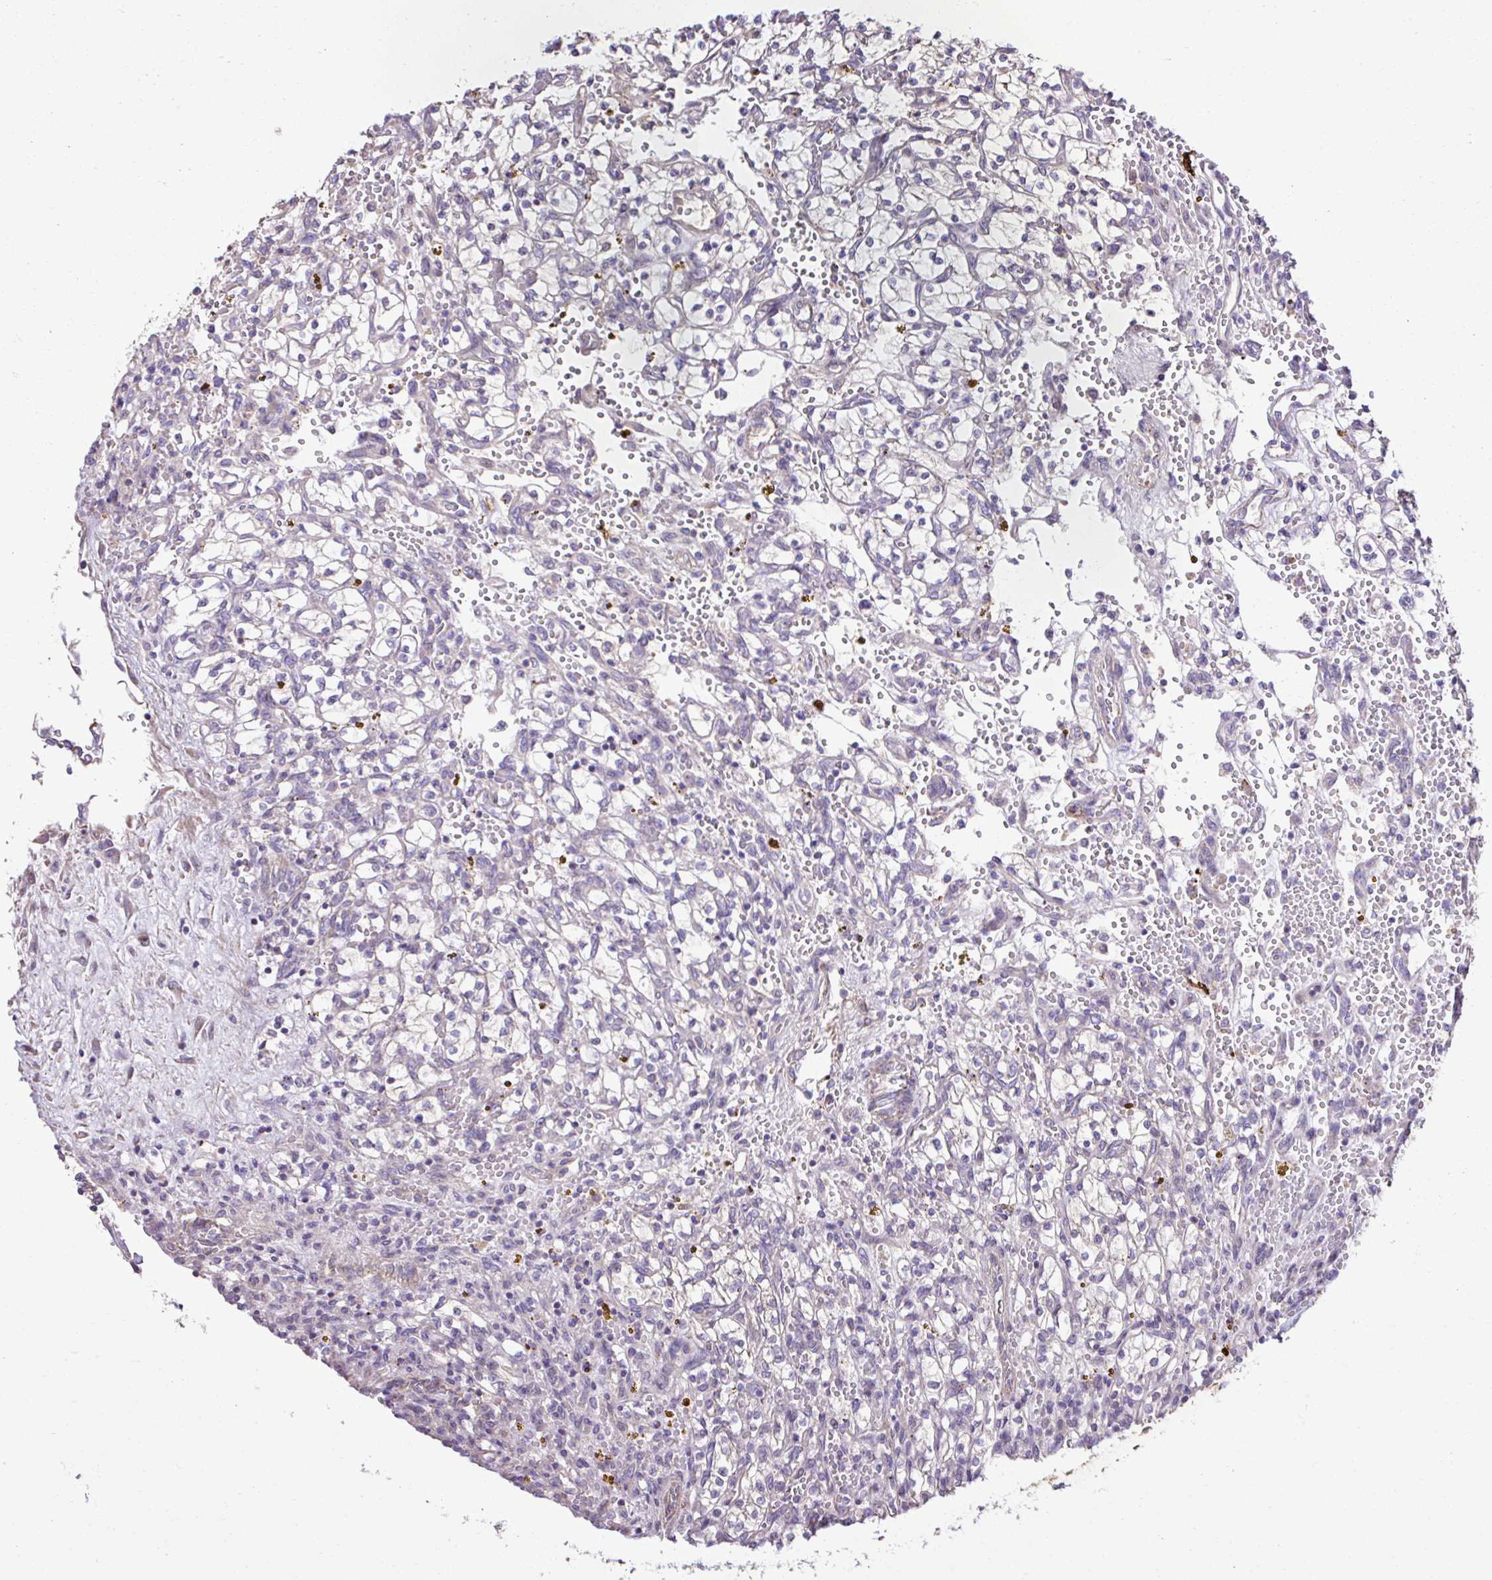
{"staining": {"intensity": "negative", "quantity": "none", "location": "none"}, "tissue": "renal cancer", "cell_type": "Tumor cells", "image_type": "cancer", "snomed": [{"axis": "morphology", "description": "Adenocarcinoma, NOS"}, {"axis": "topography", "description": "Kidney"}], "caption": "This is an immunohistochemistry (IHC) image of renal cancer (adenocarcinoma). There is no staining in tumor cells.", "gene": "CCDC85C", "patient": {"sex": "female", "age": 64}}